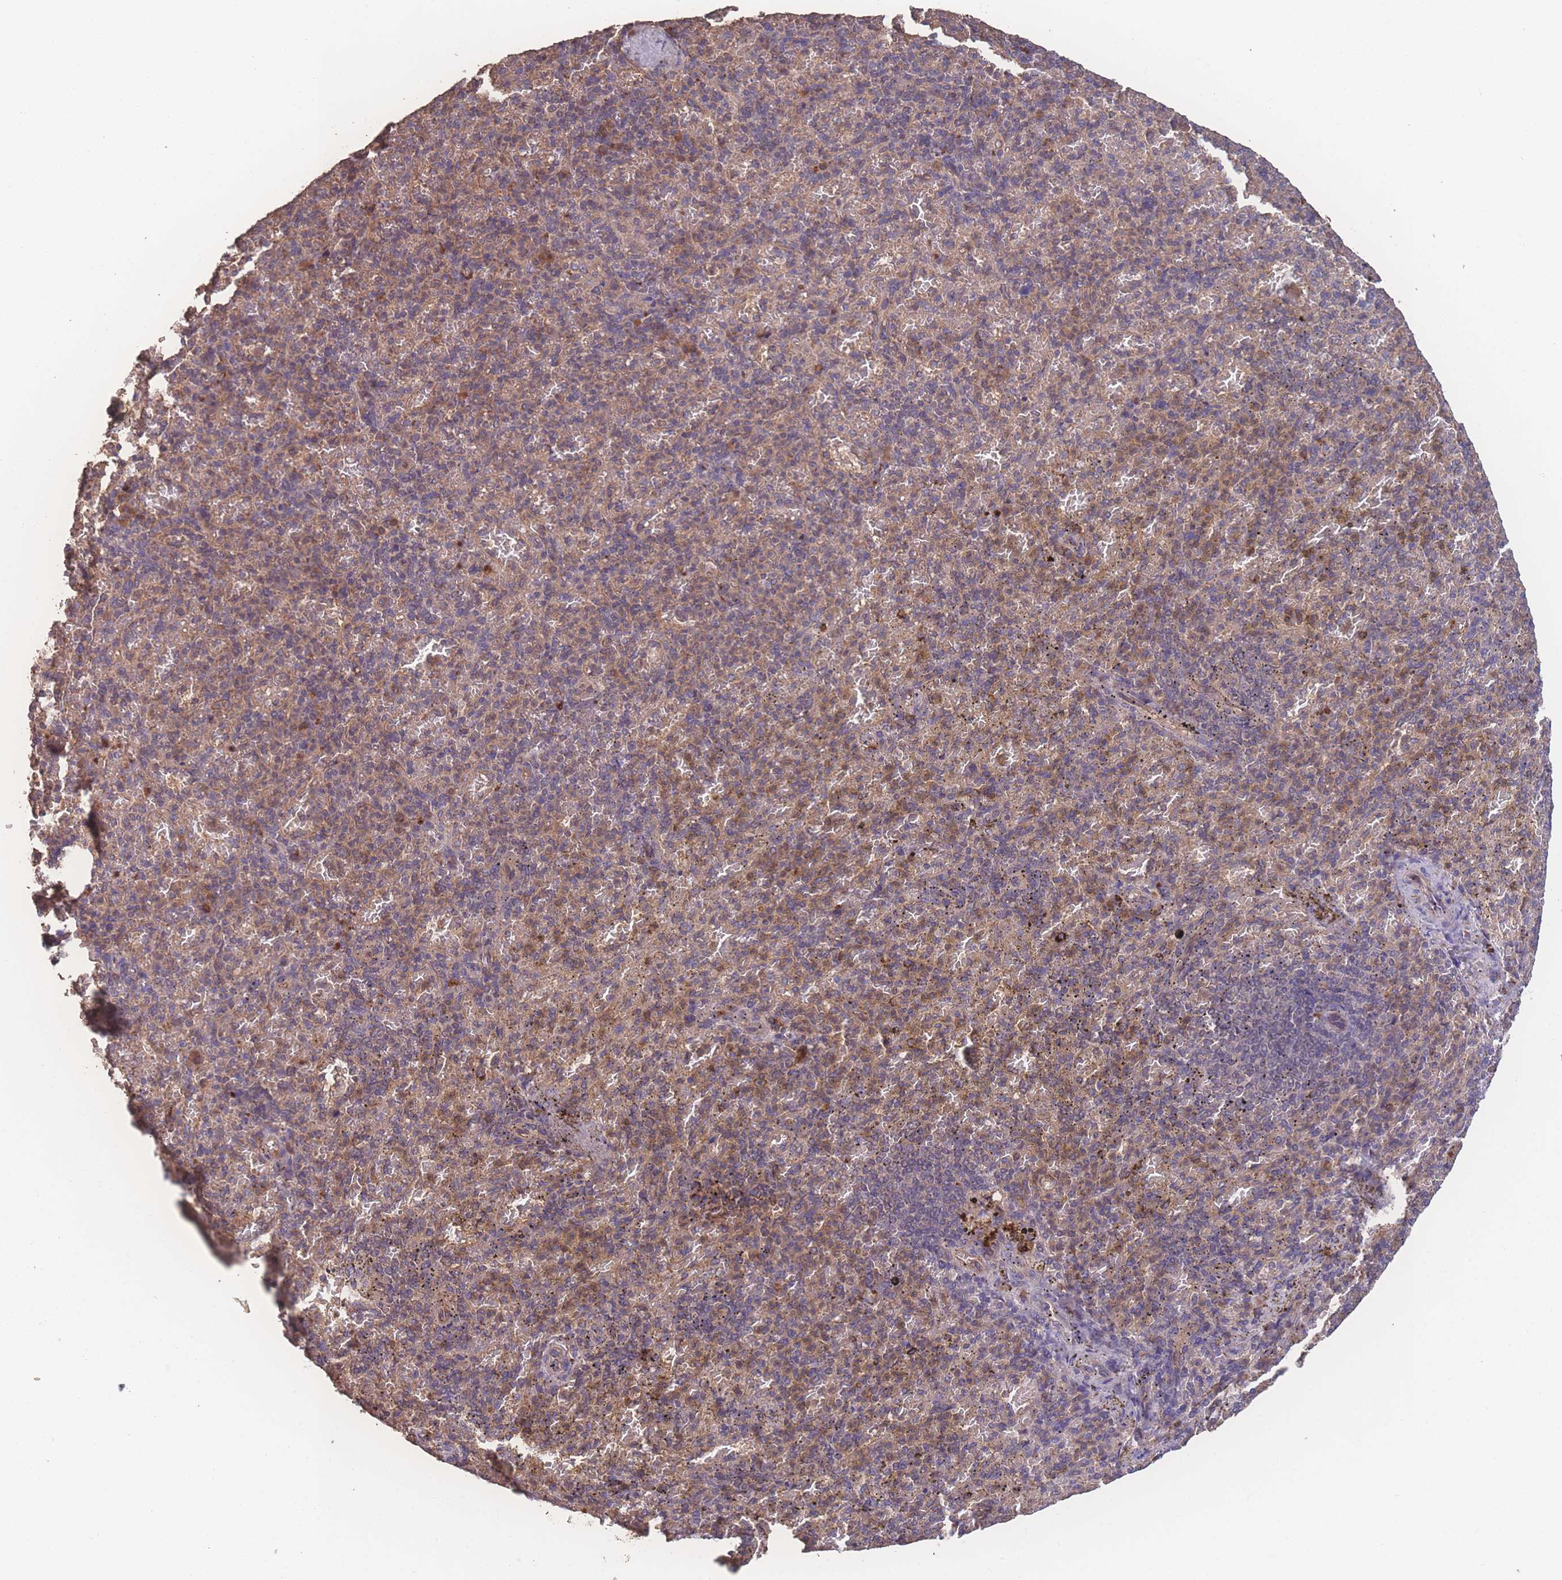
{"staining": {"intensity": "moderate", "quantity": "<25%", "location": "cytoplasmic/membranous"}, "tissue": "spleen", "cell_type": "Cells in red pulp", "image_type": "normal", "snomed": [{"axis": "morphology", "description": "Normal tissue, NOS"}, {"axis": "topography", "description": "Spleen"}], "caption": "Immunohistochemical staining of unremarkable human spleen exhibits low levels of moderate cytoplasmic/membranous expression in approximately <25% of cells in red pulp.", "gene": "ATXN10", "patient": {"sex": "female", "age": 74}}